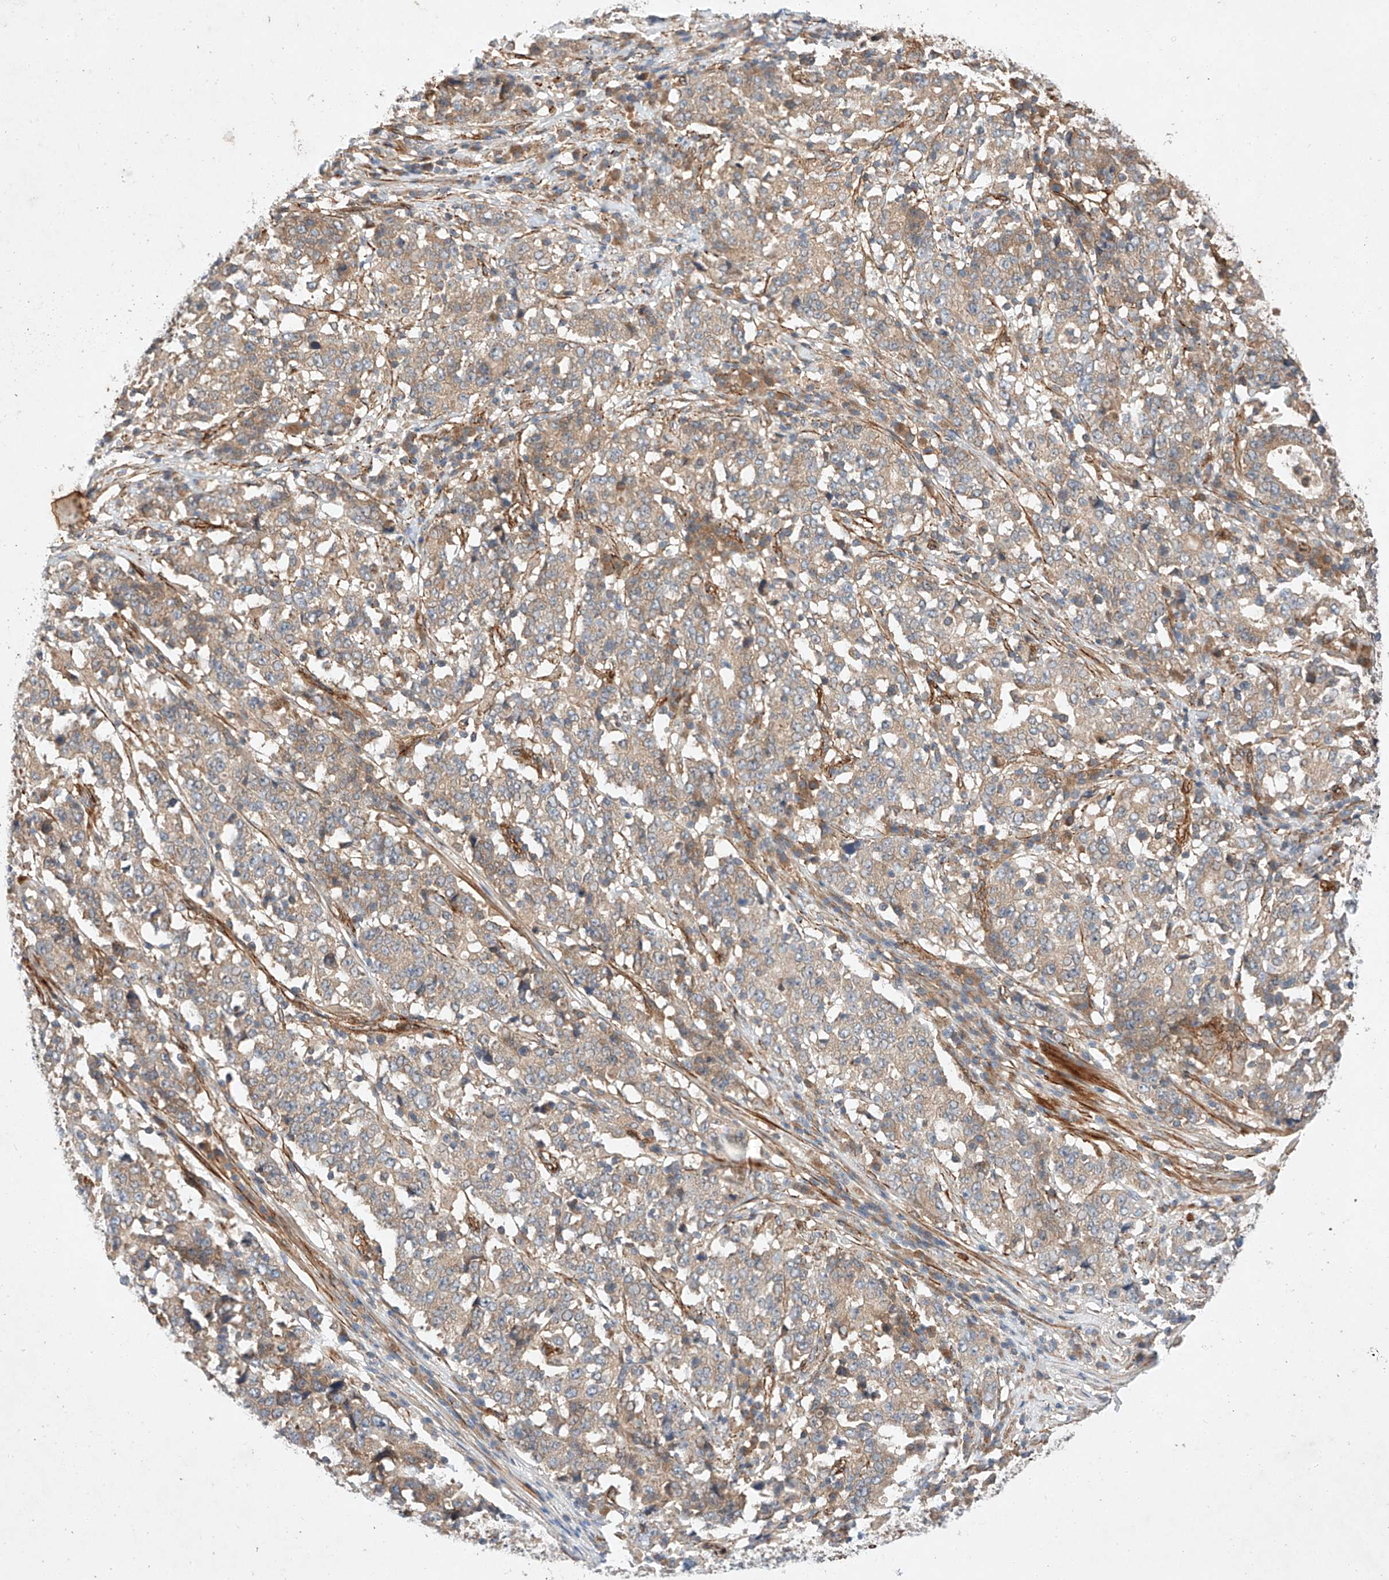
{"staining": {"intensity": "moderate", "quantity": ">75%", "location": "cytoplasmic/membranous"}, "tissue": "stomach cancer", "cell_type": "Tumor cells", "image_type": "cancer", "snomed": [{"axis": "morphology", "description": "Adenocarcinoma, NOS"}, {"axis": "topography", "description": "Stomach"}], "caption": "Protein analysis of adenocarcinoma (stomach) tissue displays moderate cytoplasmic/membranous expression in approximately >75% of tumor cells.", "gene": "RAB23", "patient": {"sex": "male", "age": 59}}